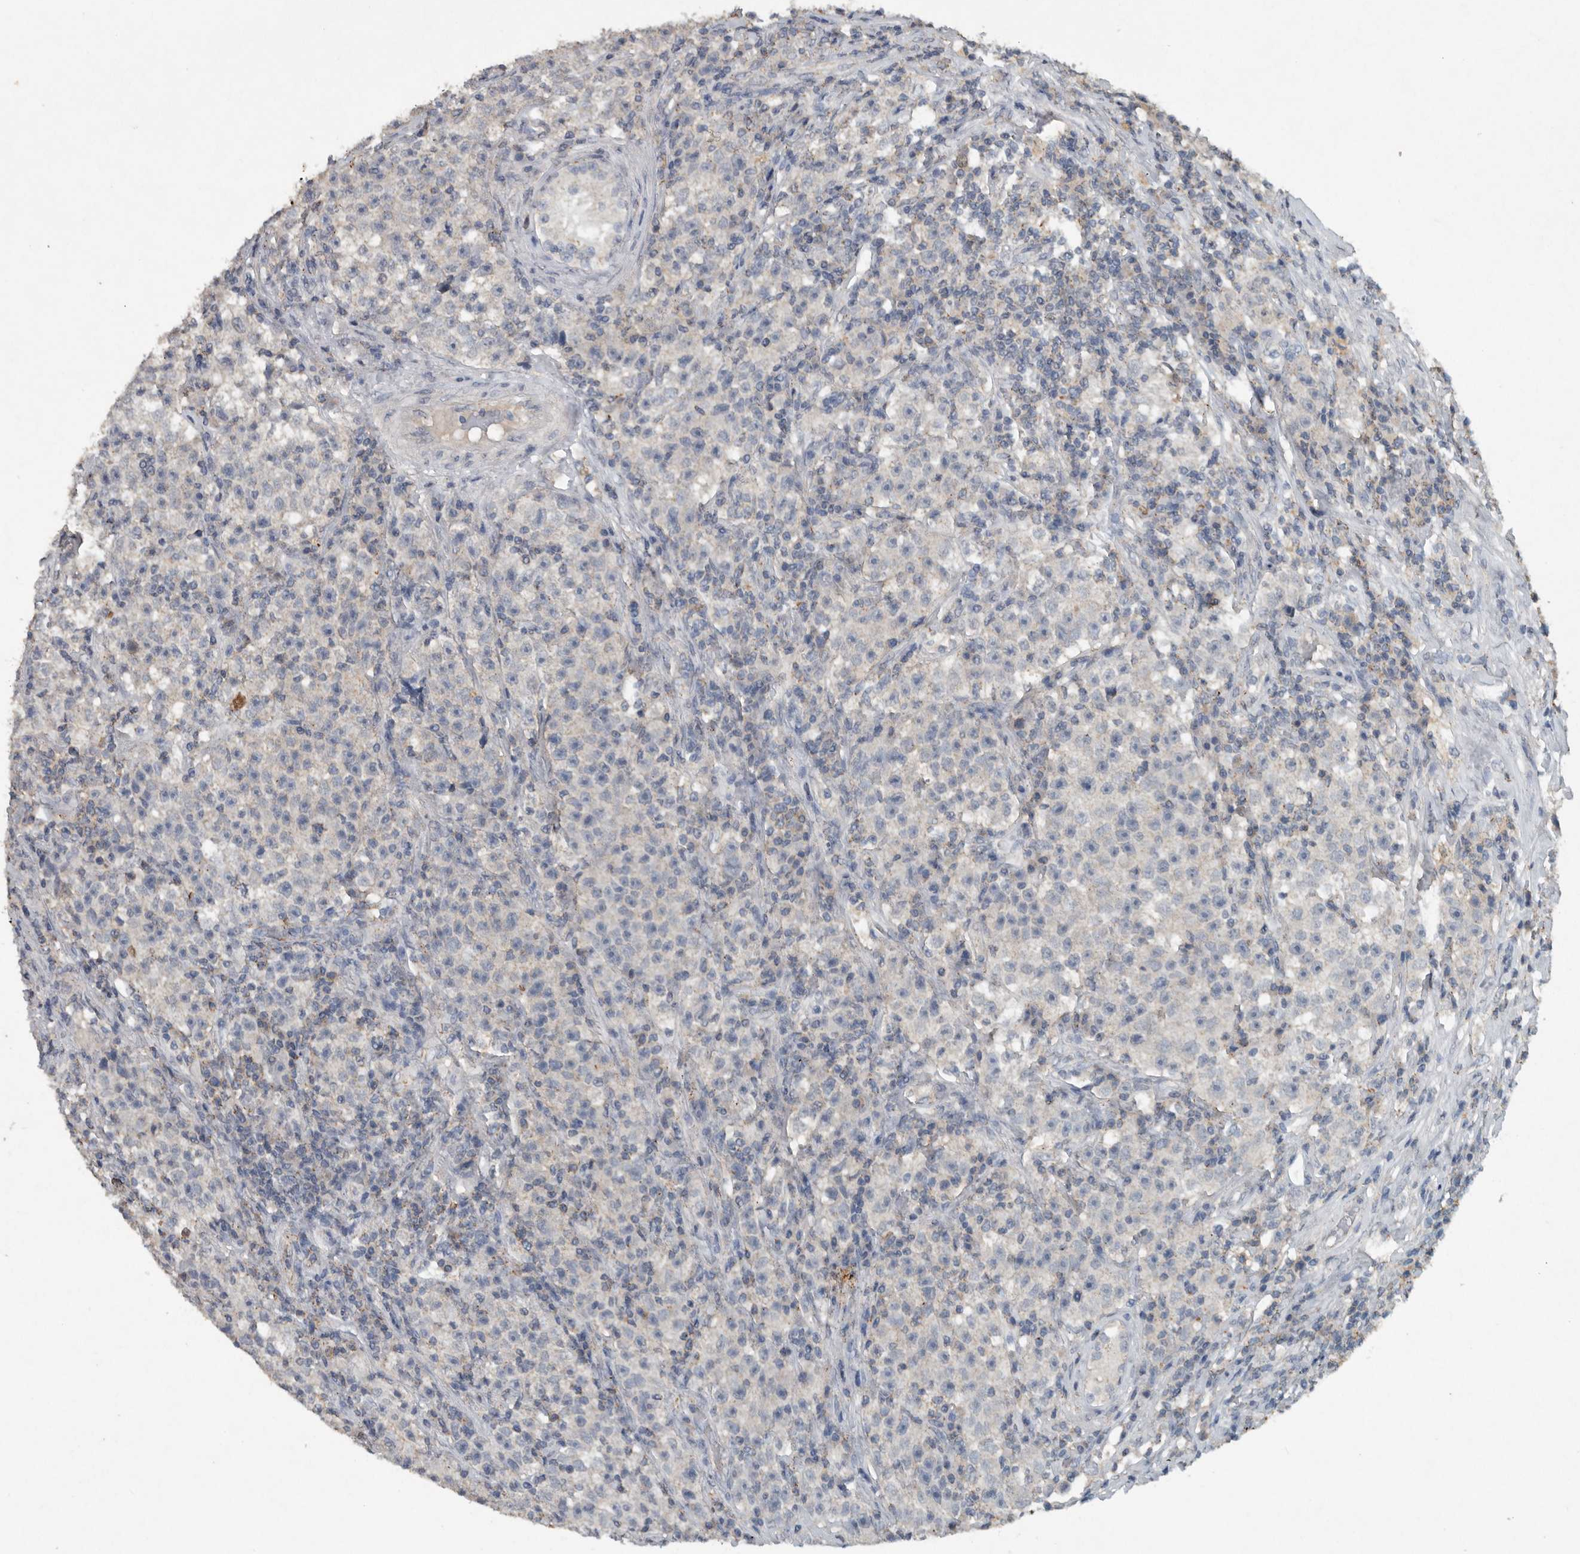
{"staining": {"intensity": "negative", "quantity": "none", "location": "none"}, "tissue": "testis cancer", "cell_type": "Tumor cells", "image_type": "cancer", "snomed": [{"axis": "morphology", "description": "Seminoma, NOS"}, {"axis": "topography", "description": "Testis"}], "caption": "Immunohistochemical staining of human testis cancer displays no significant positivity in tumor cells.", "gene": "IL20", "patient": {"sex": "male", "age": 22}}